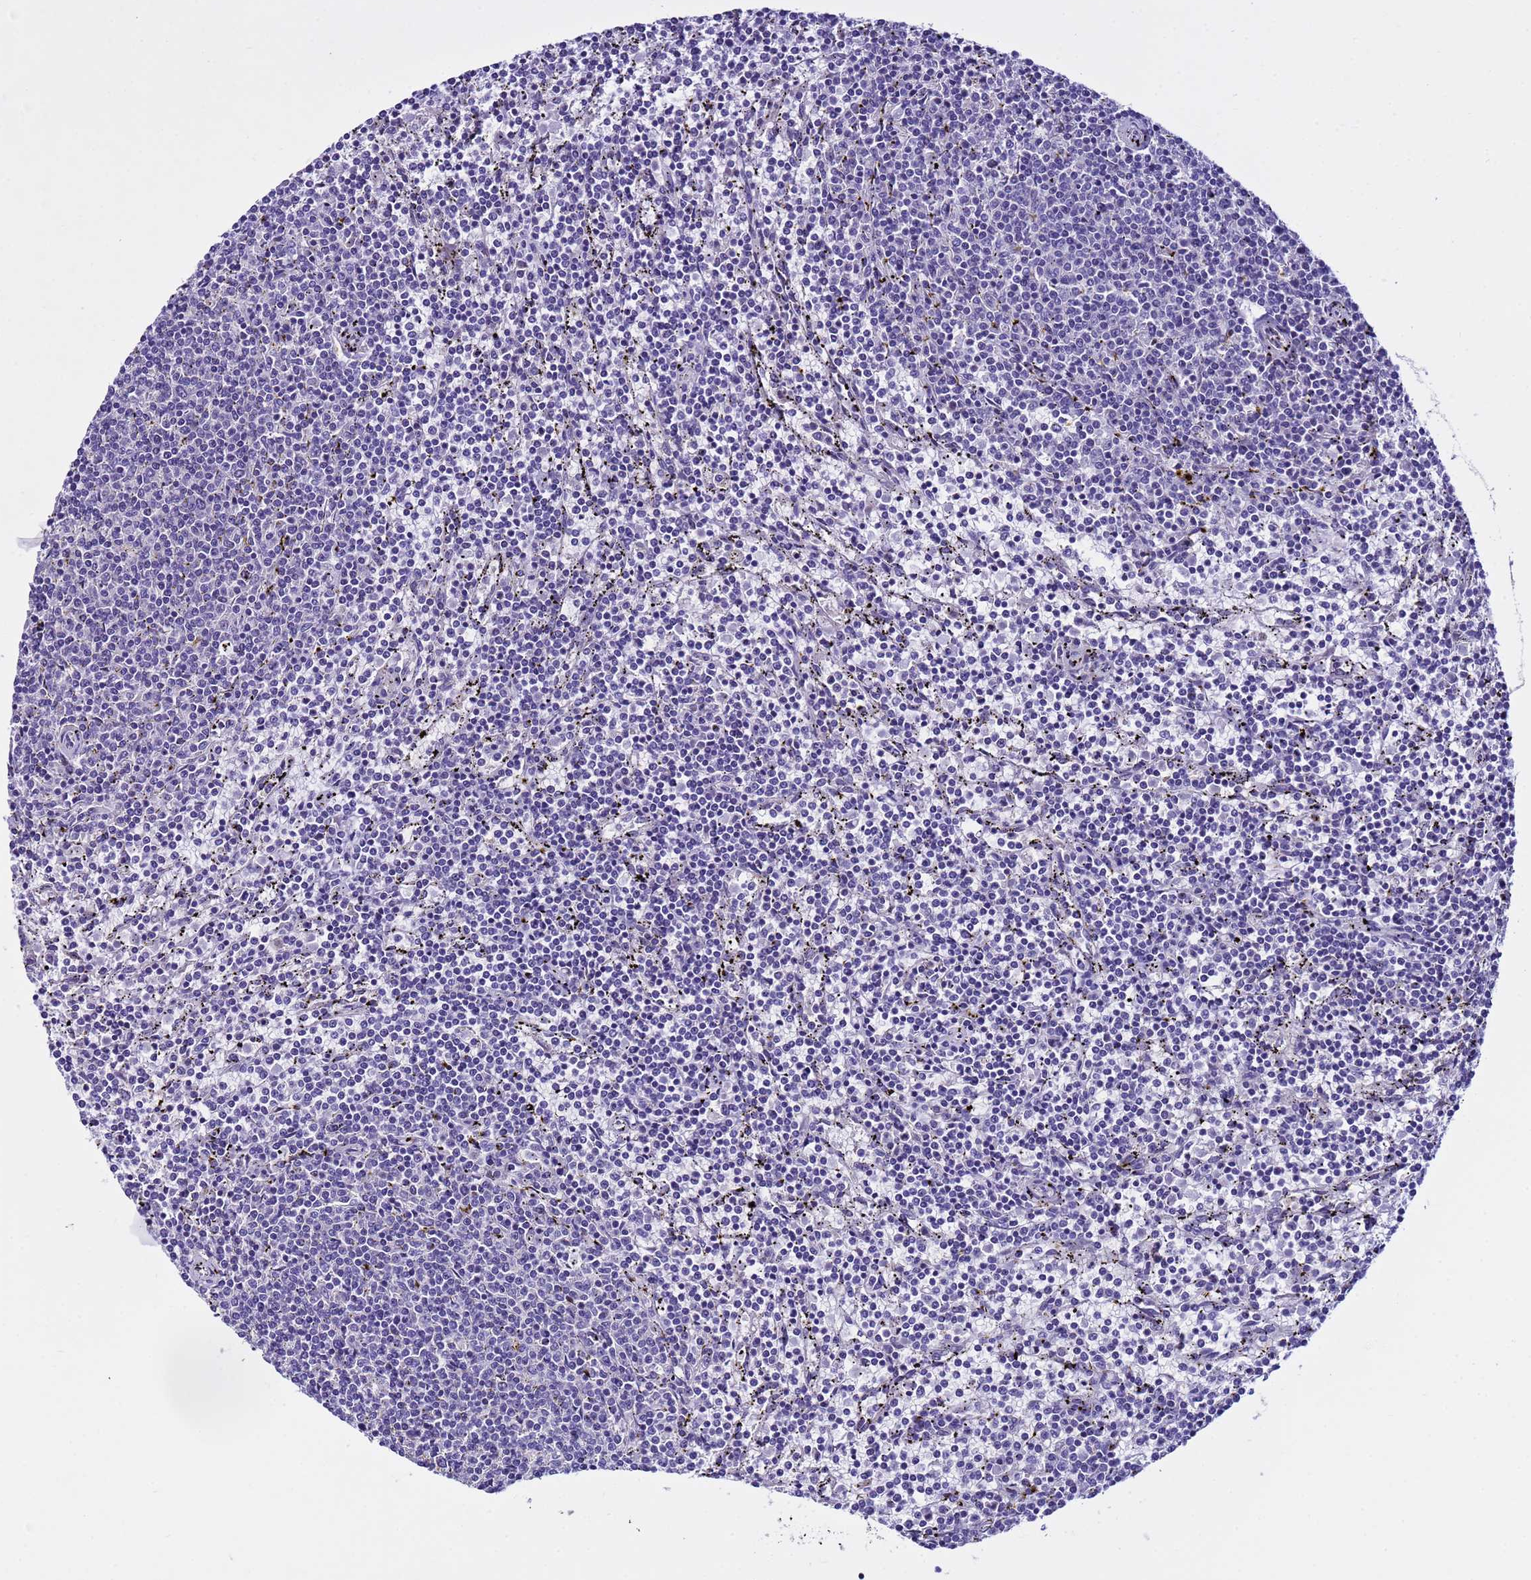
{"staining": {"intensity": "negative", "quantity": "none", "location": "none"}, "tissue": "lymphoma", "cell_type": "Tumor cells", "image_type": "cancer", "snomed": [{"axis": "morphology", "description": "Malignant lymphoma, non-Hodgkin's type, Low grade"}, {"axis": "topography", "description": "Spleen"}], "caption": "Malignant lymphoma, non-Hodgkin's type (low-grade) was stained to show a protein in brown. There is no significant staining in tumor cells.", "gene": "IGSF11", "patient": {"sex": "female", "age": 50}}